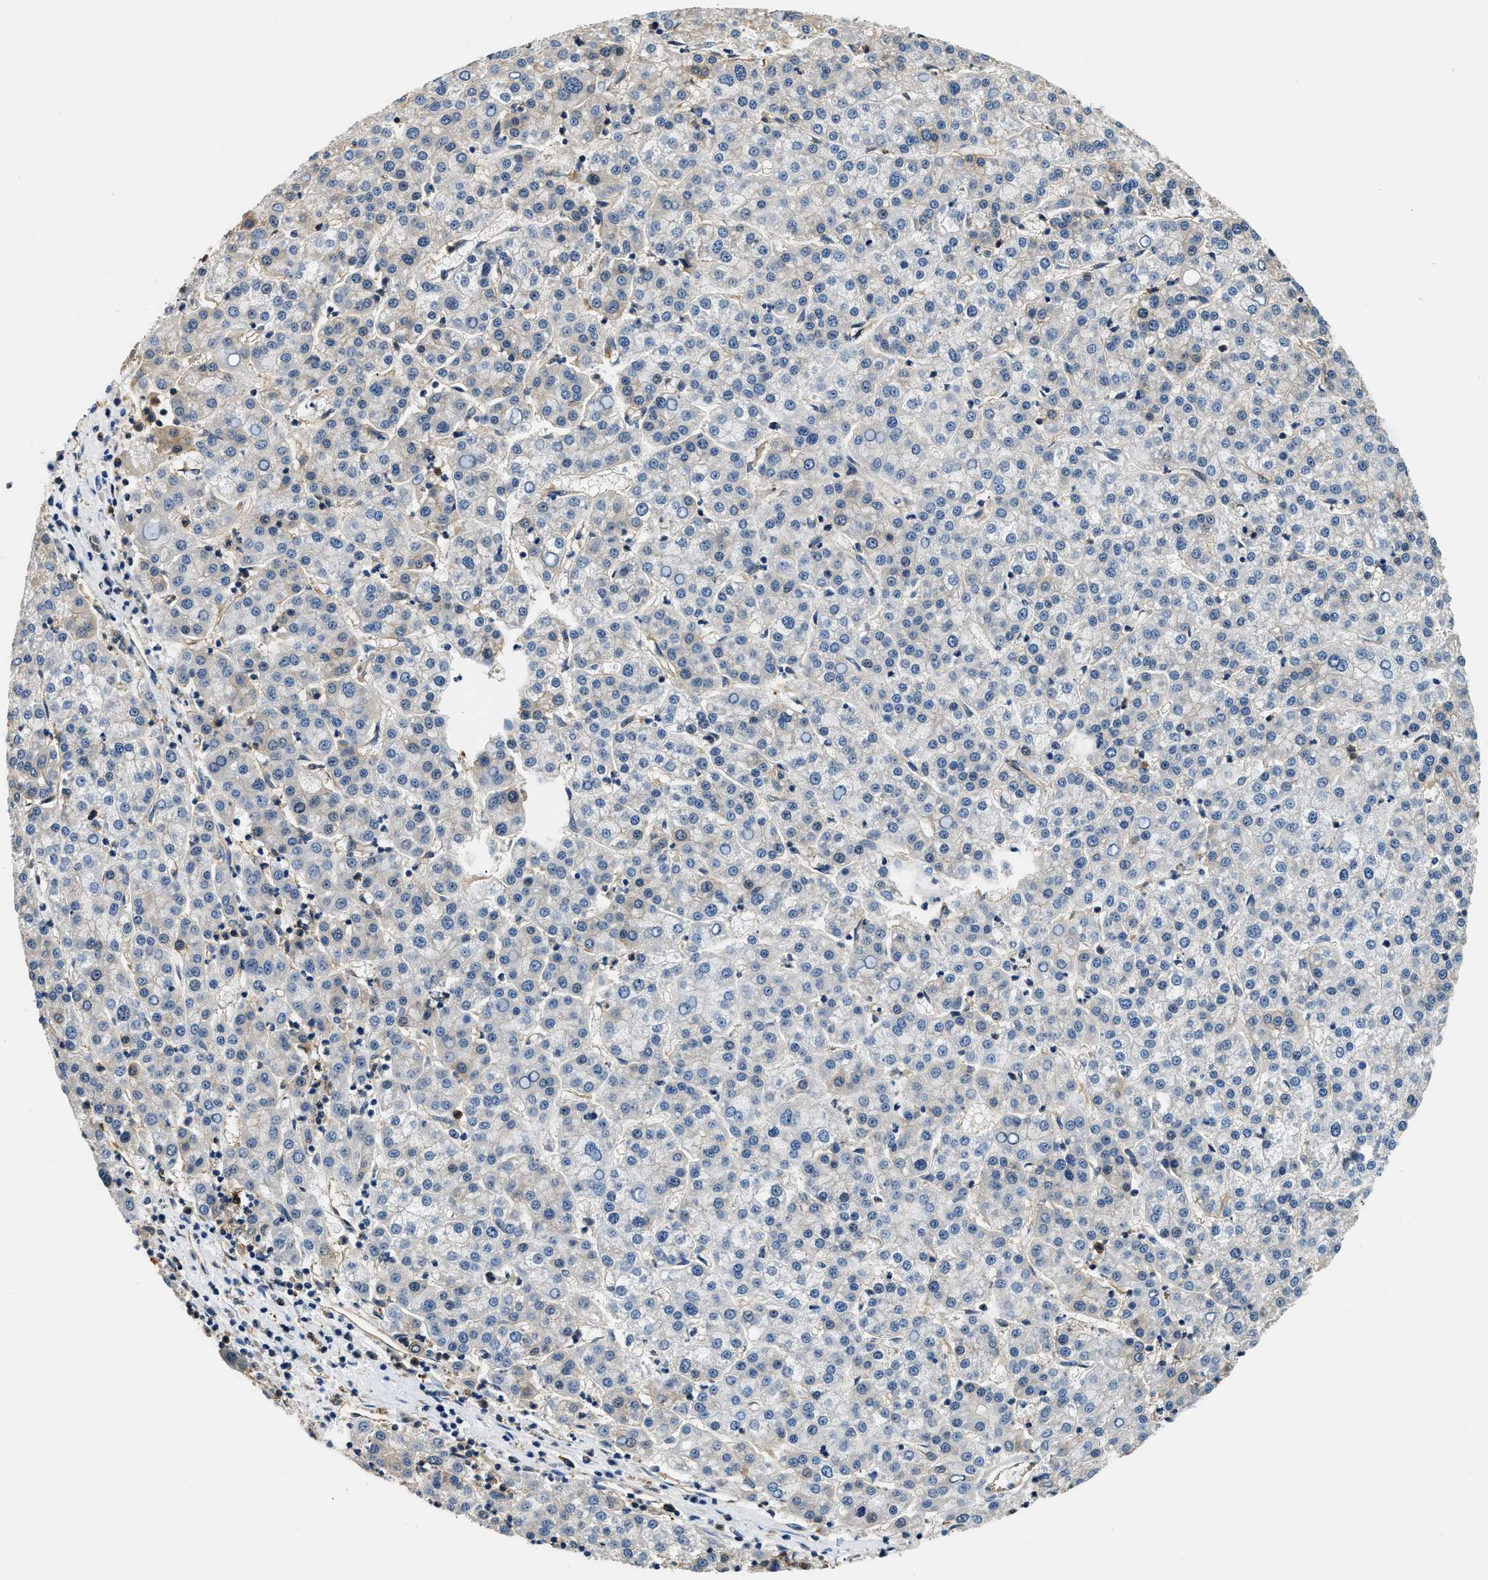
{"staining": {"intensity": "negative", "quantity": "none", "location": "none"}, "tissue": "liver cancer", "cell_type": "Tumor cells", "image_type": "cancer", "snomed": [{"axis": "morphology", "description": "Carcinoma, Hepatocellular, NOS"}, {"axis": "topography", "description": "Liver"}], "caption": "High magnification brightfield microscopy of liver cancer (hepatocellular carcinoma) stained with DAB (brown) and counterstained with hematoxylin (blue): tumor cells show no significant staining.", "gene": "PPP2R1B", "patient": {"sex": "female", "age": 58}}